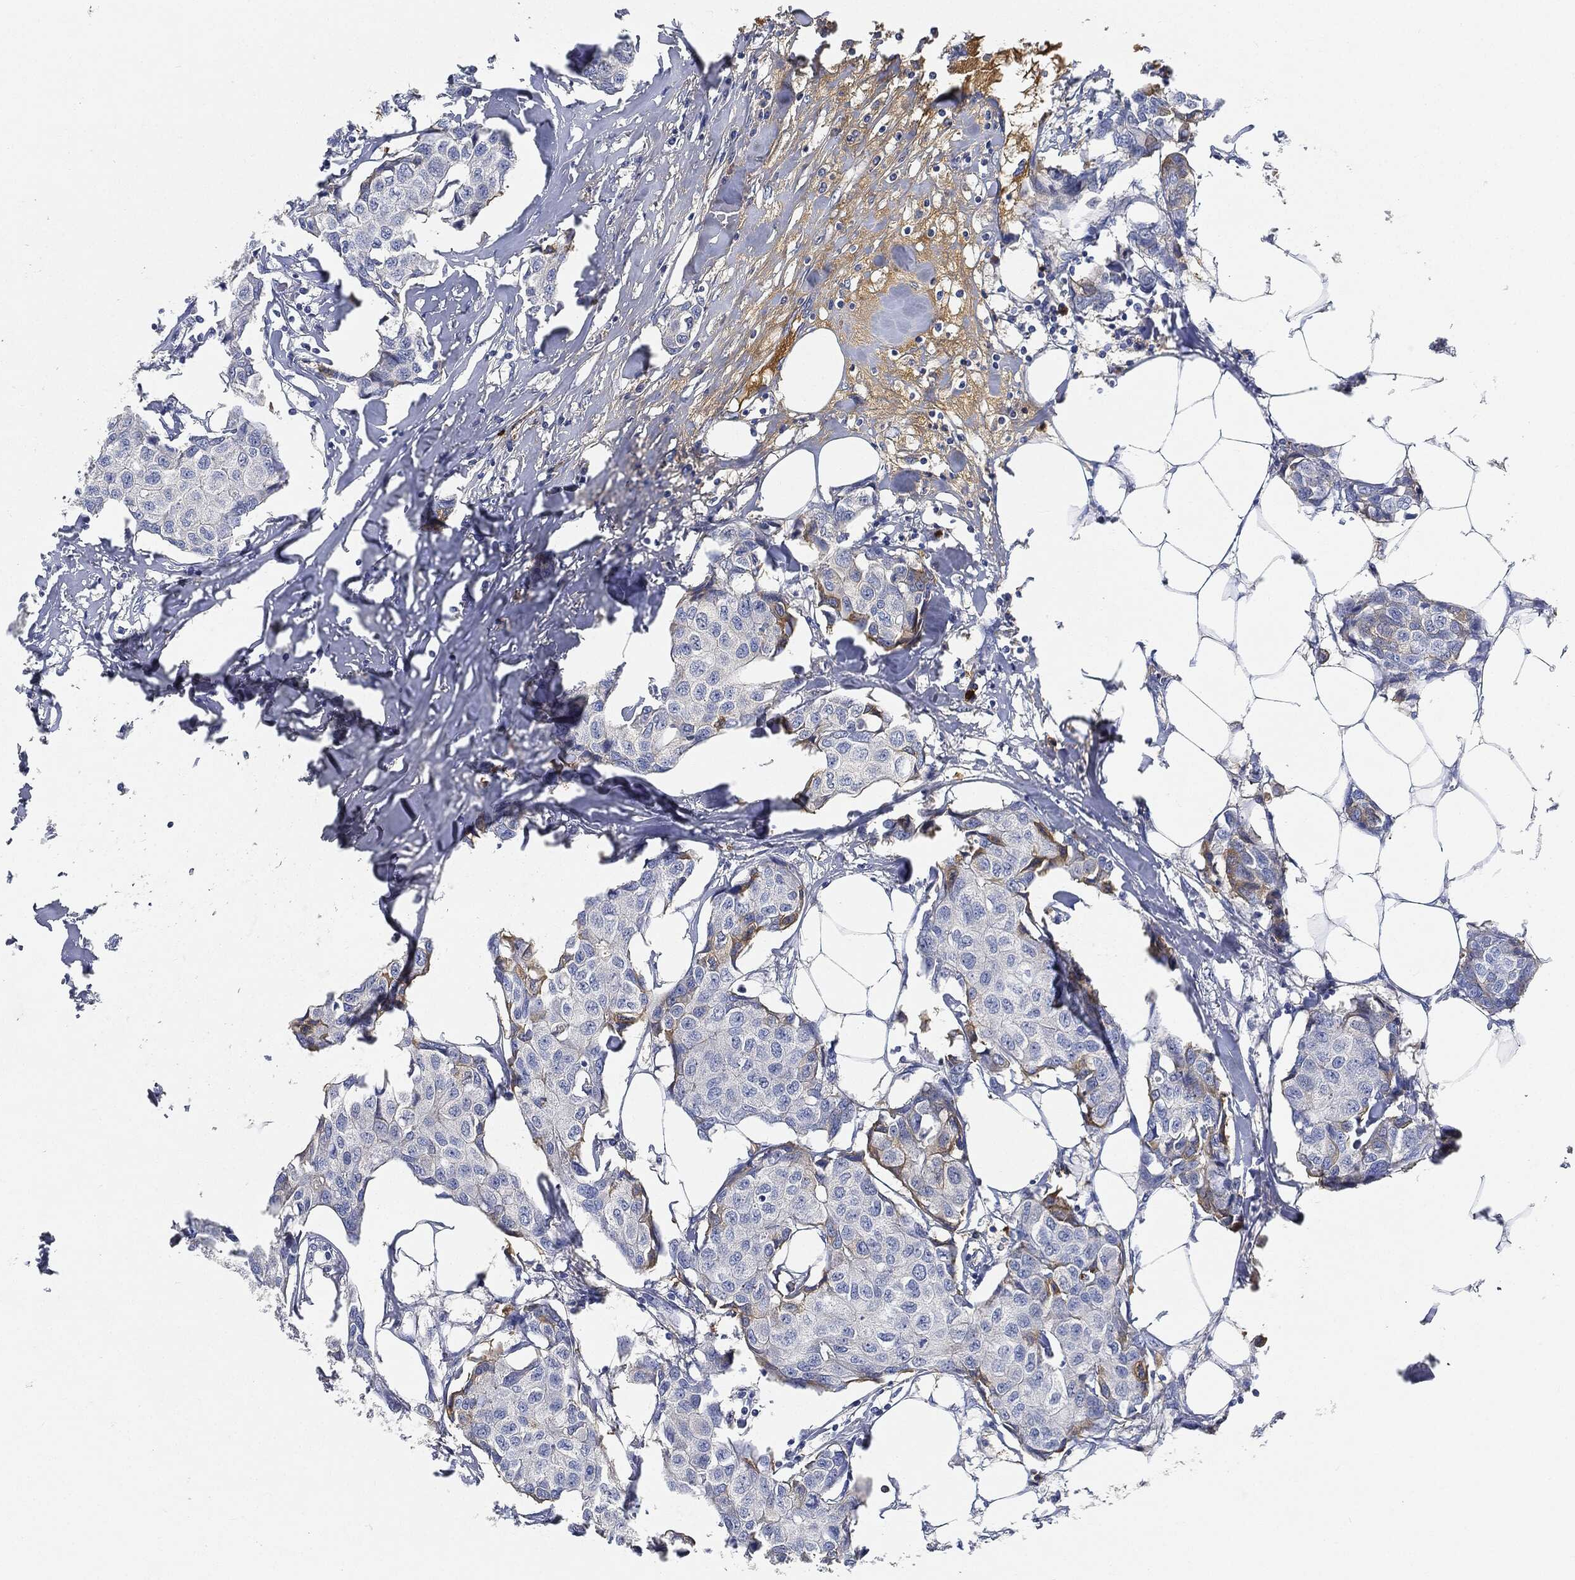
{"staining": {"intensity": "negative", "quantity": "none", "location": "none"}, "tissue": "breast cancer", "cell_type": "Tumor cells", "image_type": "cancer", "snomed": [{"axis": "morphology", "description": "Duct carcinoma"}, {"axis": "topography", "description": "Breast"}], "caption": "Human breast cancer (invasive ductal carcinoma) stained for a protein using immunohistochemistry (IHC) exhibits no staining in tumor cells.", "gene": "IGLV6-57", "patient": {"sex": "female", "age": 80}}